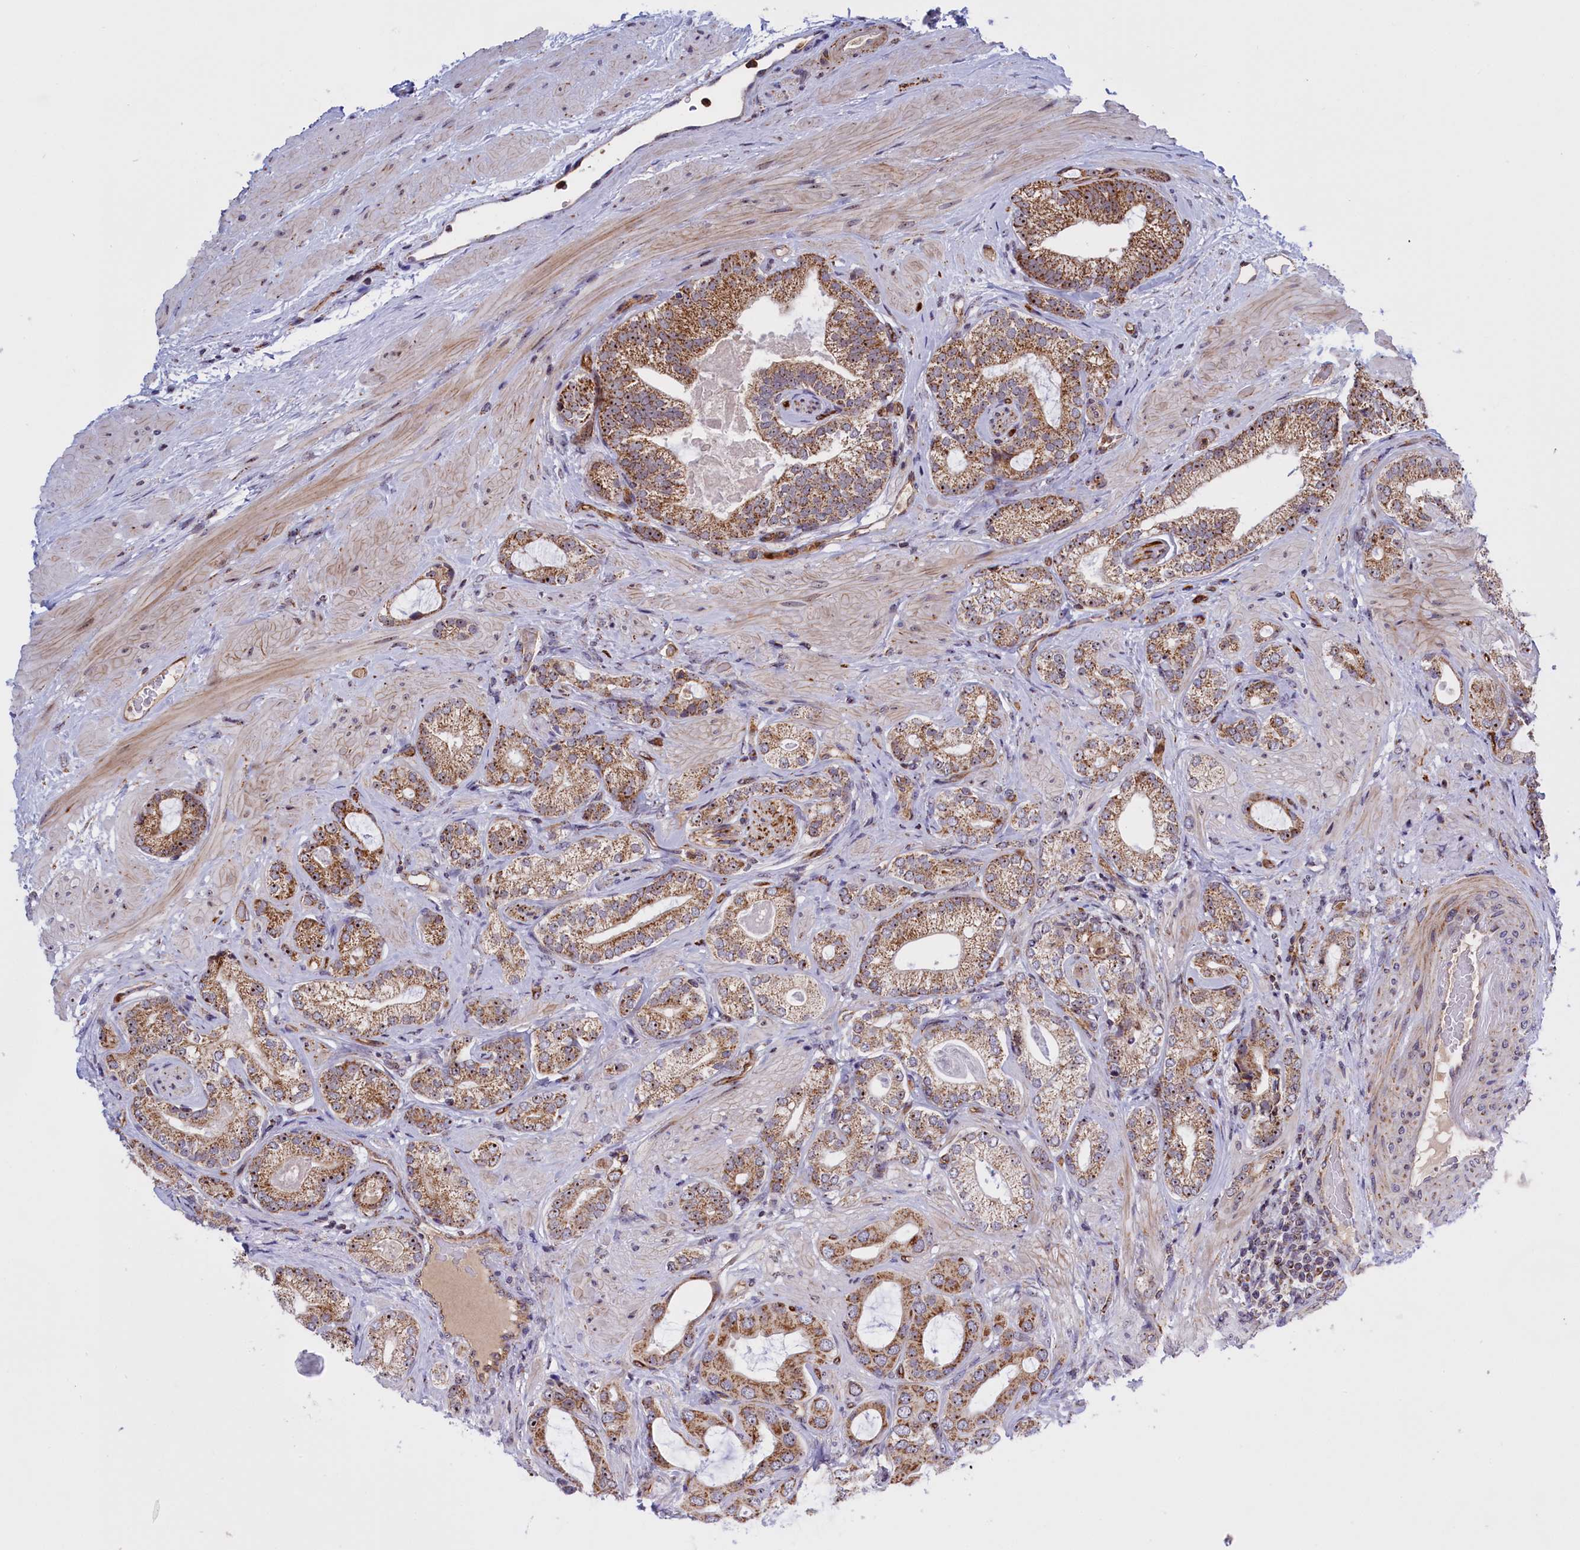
{"staining": {"intensity": "moderate", "quantity": ">75%", "location": "cytoplasmic/membranous,nuclear"}, "tissue": "prostate cancer", "cell_type": "Tumor cells", "image_type": "cancer", "snomed": [{"axis": "morphology", "description": "Adenocarcinoma, Low grade"}, {"axis": "topography", "description": "Prostate"}], "caption": "About >75% of tumor cells in human prostate cancer (low-grade adenocarcinoma) show moderate cytoplasmic/membranous and nuclear protein positivity as visualized by brown immunohistochemical staining.", "gene": "MPND", "patient": {"sex": "male", "age": 57}}